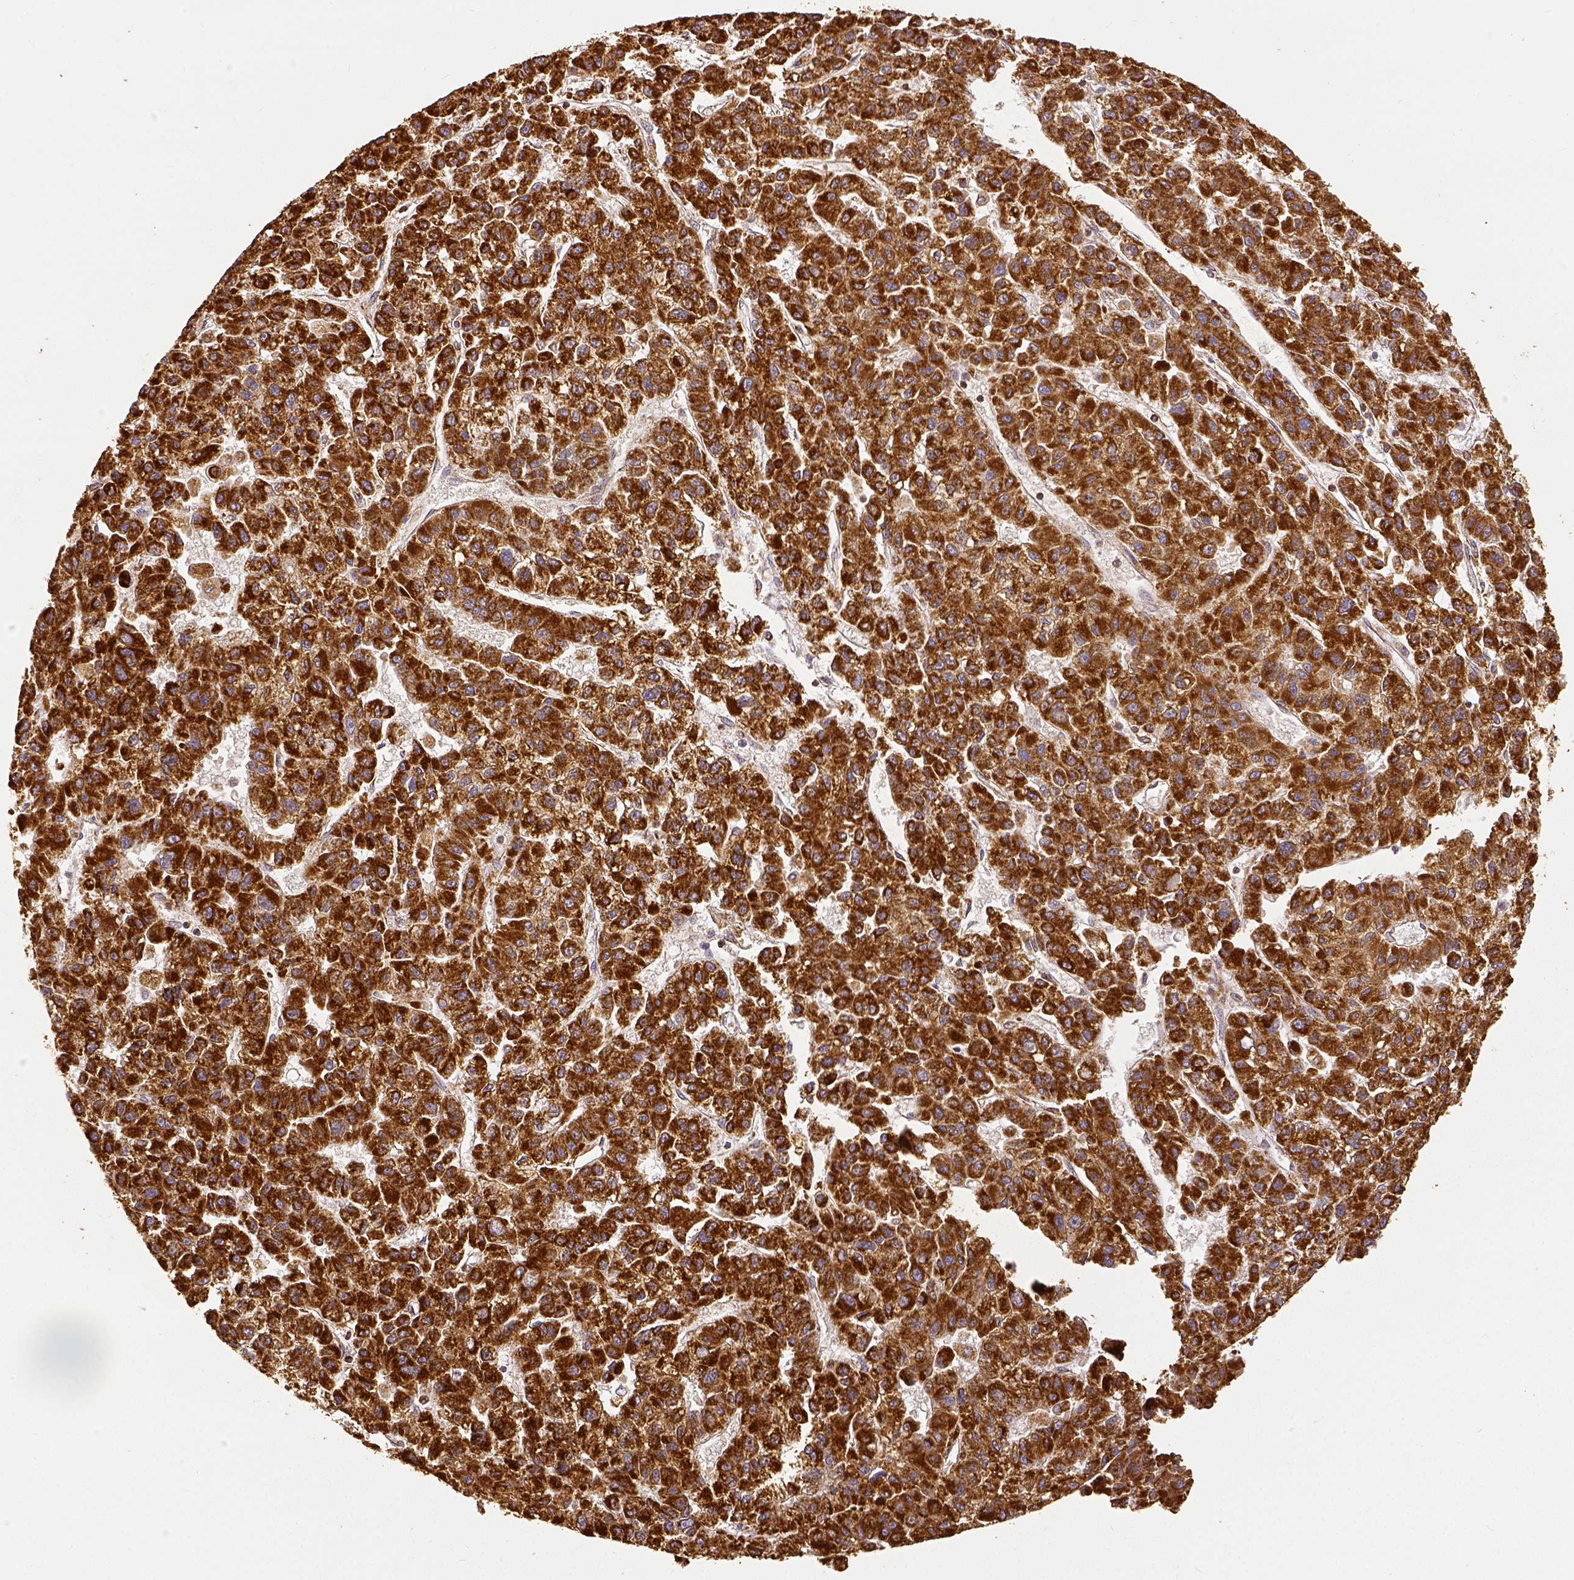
{"staining": {"intensity": "strong", "quantity": ">75%", "location": "cytoplasmic/membranous"}, "tissue": "liver cancer", "cell_type": "Tumor cells", "image_type": "cancer", "snomed": [{"axis": "morphology", "description": "Carcinoma, Hepatocellular, NOS"}, {"axis": "topography", "description": "Liver"}], "caption": "Hepatocellular carcinoma (liver) stained with a brown dye reveals strong cytoplasmic/membranous positive positivity in approximately >75% of tumor cells.", "gene": "SDHB", "patient": {"sex": "male", "age": 70}}